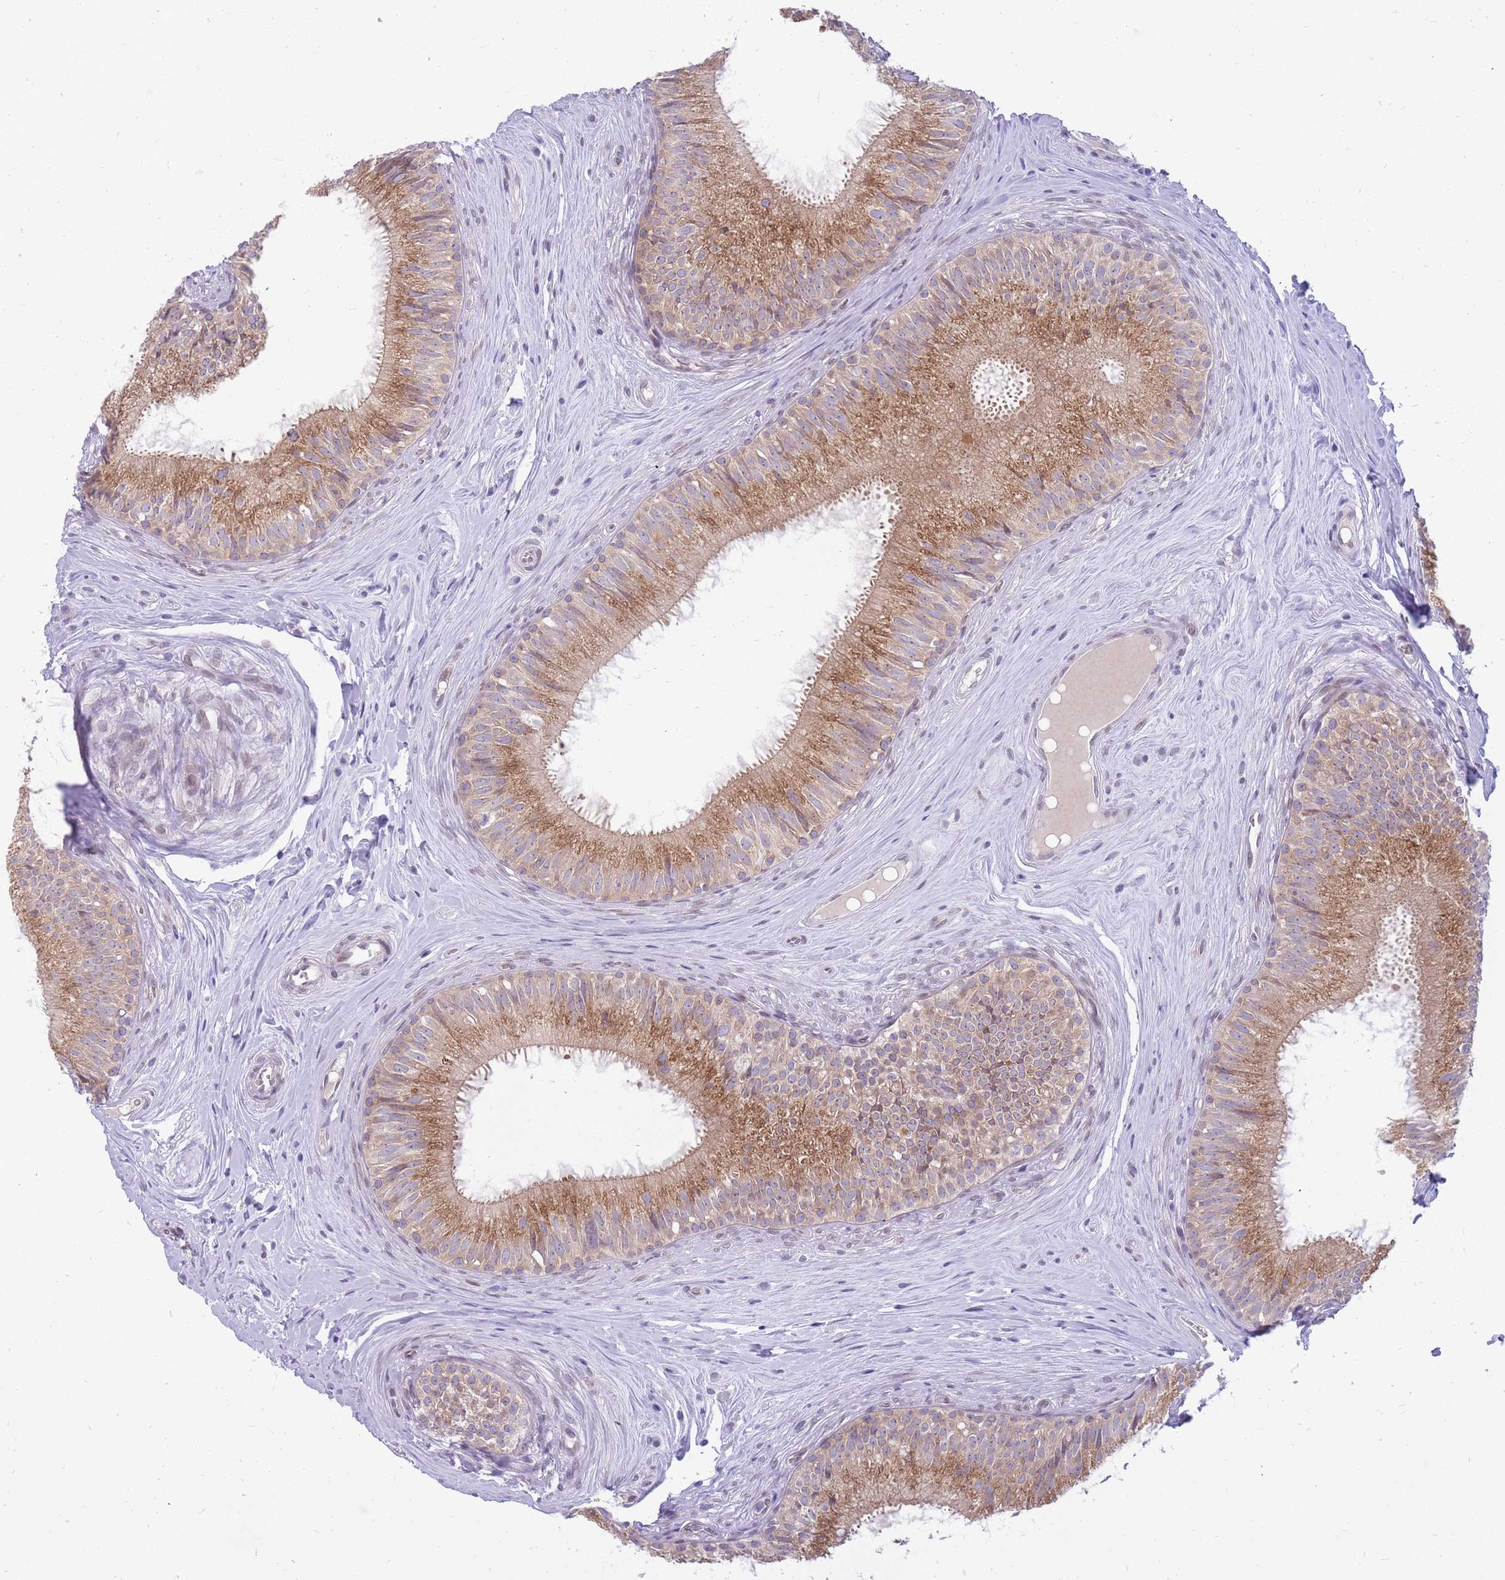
{"staining": {"intensity": "moderate", "quantity": ">75%", "location": "cytoplasmic/membranous"}, "tissue": "epididymis", "cell_type": "Glandular cells", "image_type": "normal", "snomed": [{"axis": "morphology", "description": "Normal tissue, NOS"}, {"axis": "topography", "description": "Epididymis"}], "caption": "The immunohistochemical stain labels moderate cytoplasmic/membranous positivity in glandular cells of normal epididymis.", "gene": "HOOK2", "patient": {"sex": "male", "age": 34}}